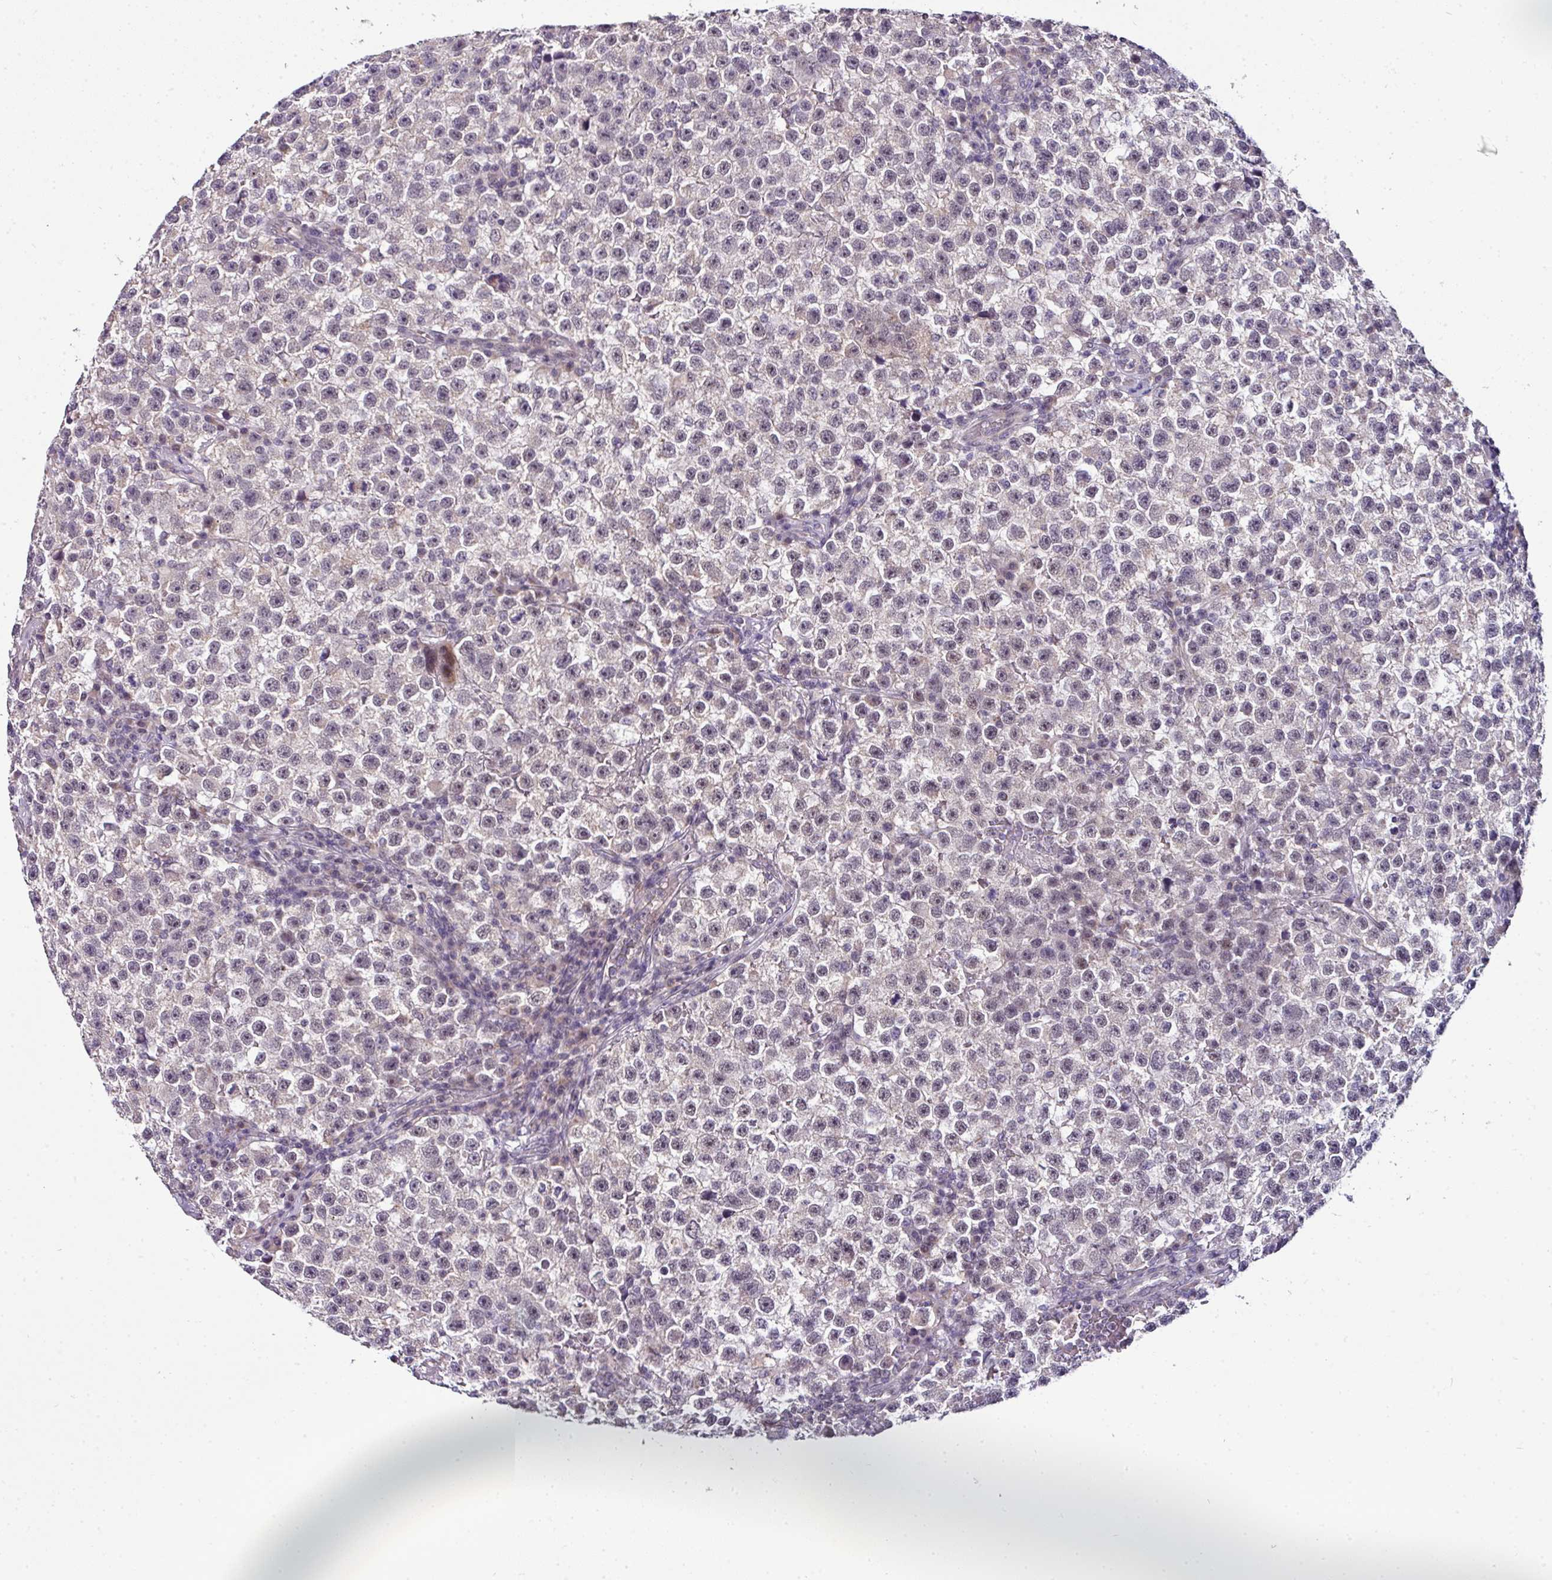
{"staining": {"intensity": "negative", "quantity": "none", "location": "none"}, "tissue": "testis cancer", "cell_type": "Tumor cells", "image_type": "cancer", "snomed": [{"axis": "morphology", "description": "Seminoma, NOS"}, {"axis": "topography", "description": "Testis"}], "caption": "The micrograph demonstrates no significant staining in tumor cells of testis seminoma.", "gene": "NAPSA", "patient": {"sex": "male", "age": 22}}